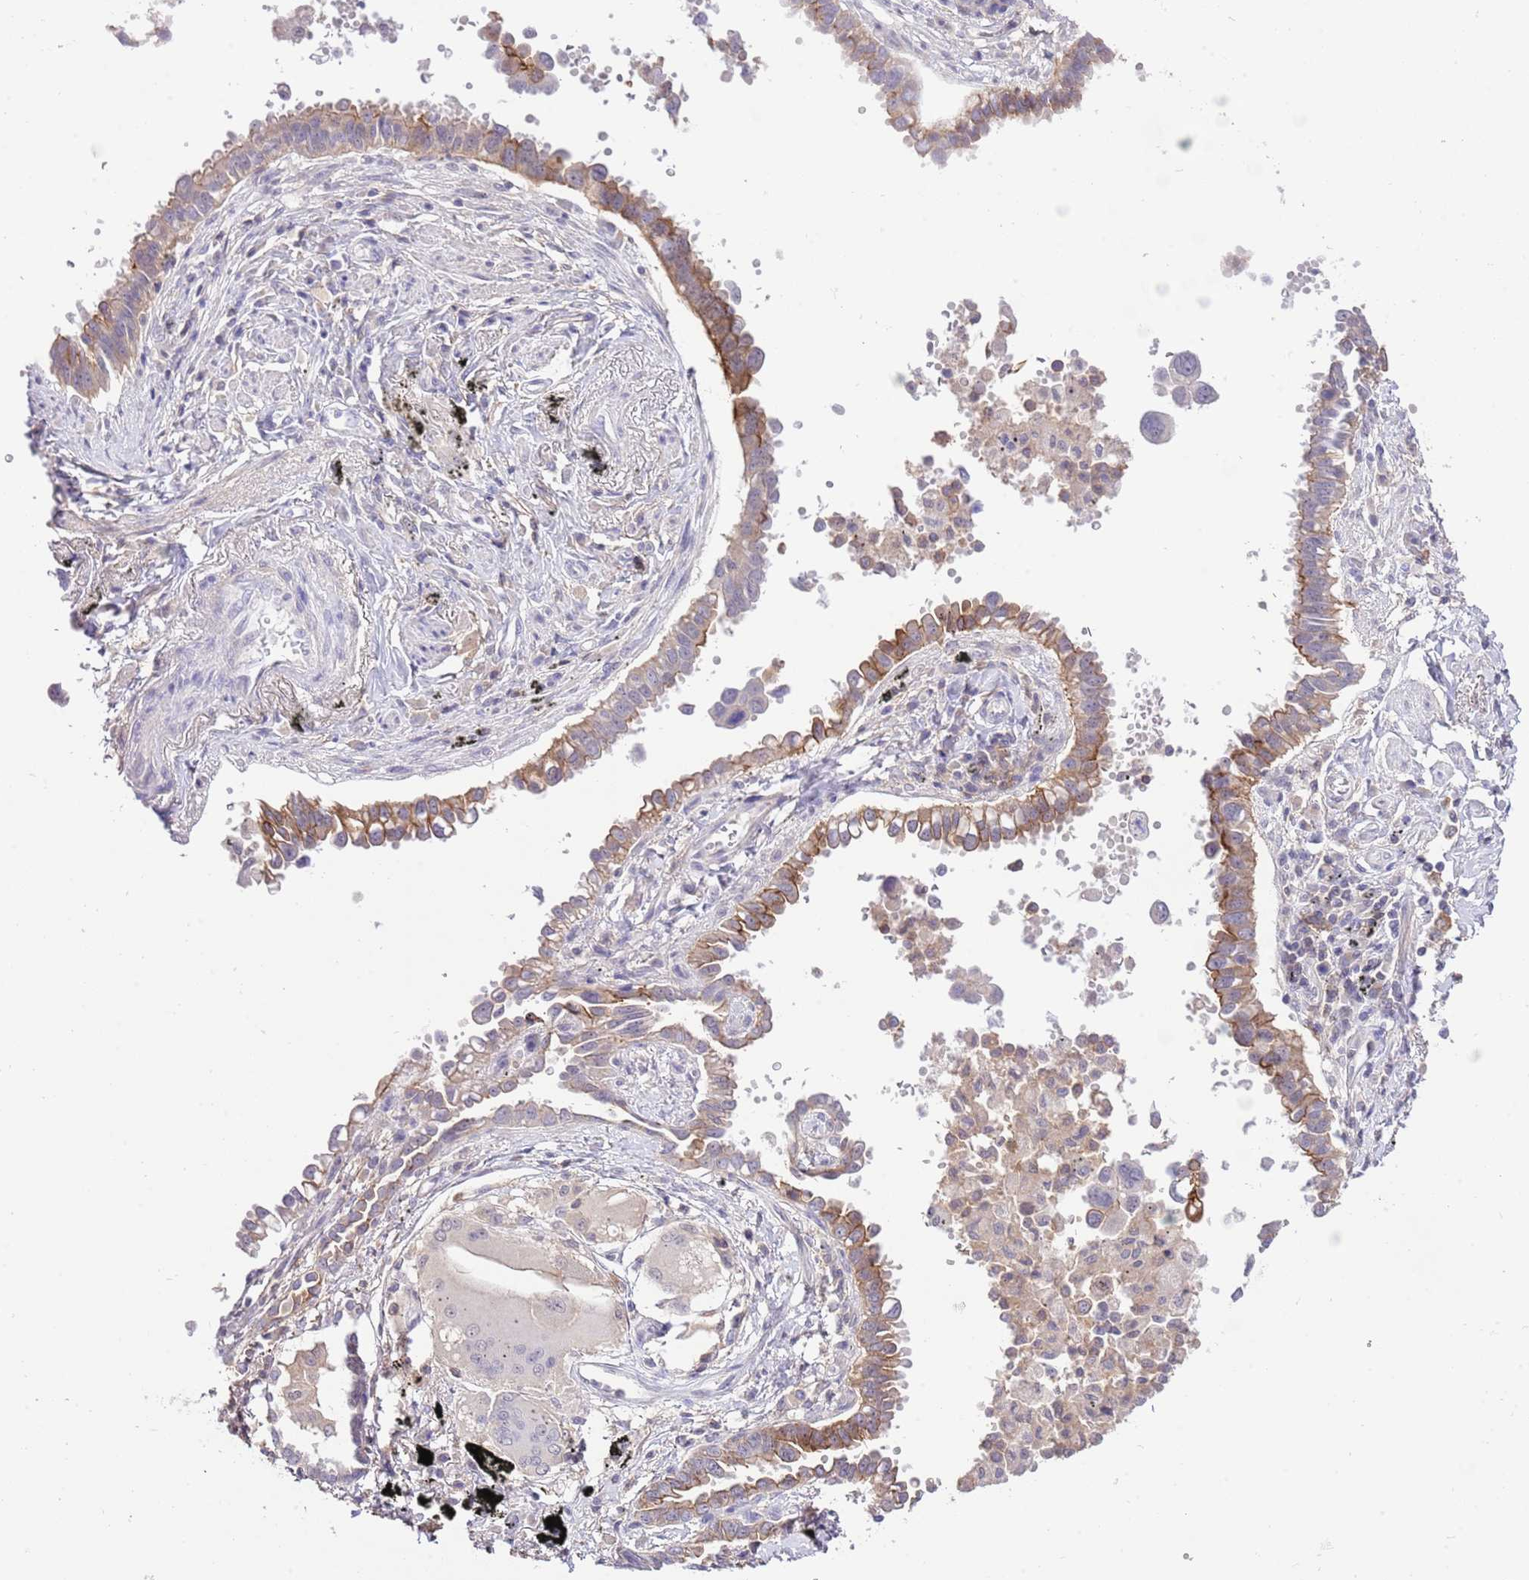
{"staining": {"intensity": "moderate", "quantity": "25%-75%", "location": "cytoplasmic/membranous"}, "tissue": "lung cancer", "cell_type": "Tumor cells", "image_type": "cancer", "snomed": [{"axis": "morphology", "description": "Adenocarcinoma, NOS"}, {"axis": "topography", "description": "Lung"}], "caption": "Immunohistochemistry (DAB (3,3'-diaminobenzidine)) staining of human adenocarcinoma (lung) displays moderate cytoplasmic/membranous protein expression in approximately 25%-75% of tumor cells.", "gene": "EFHD1", "patient": {"sex": "male", "age": 67}}